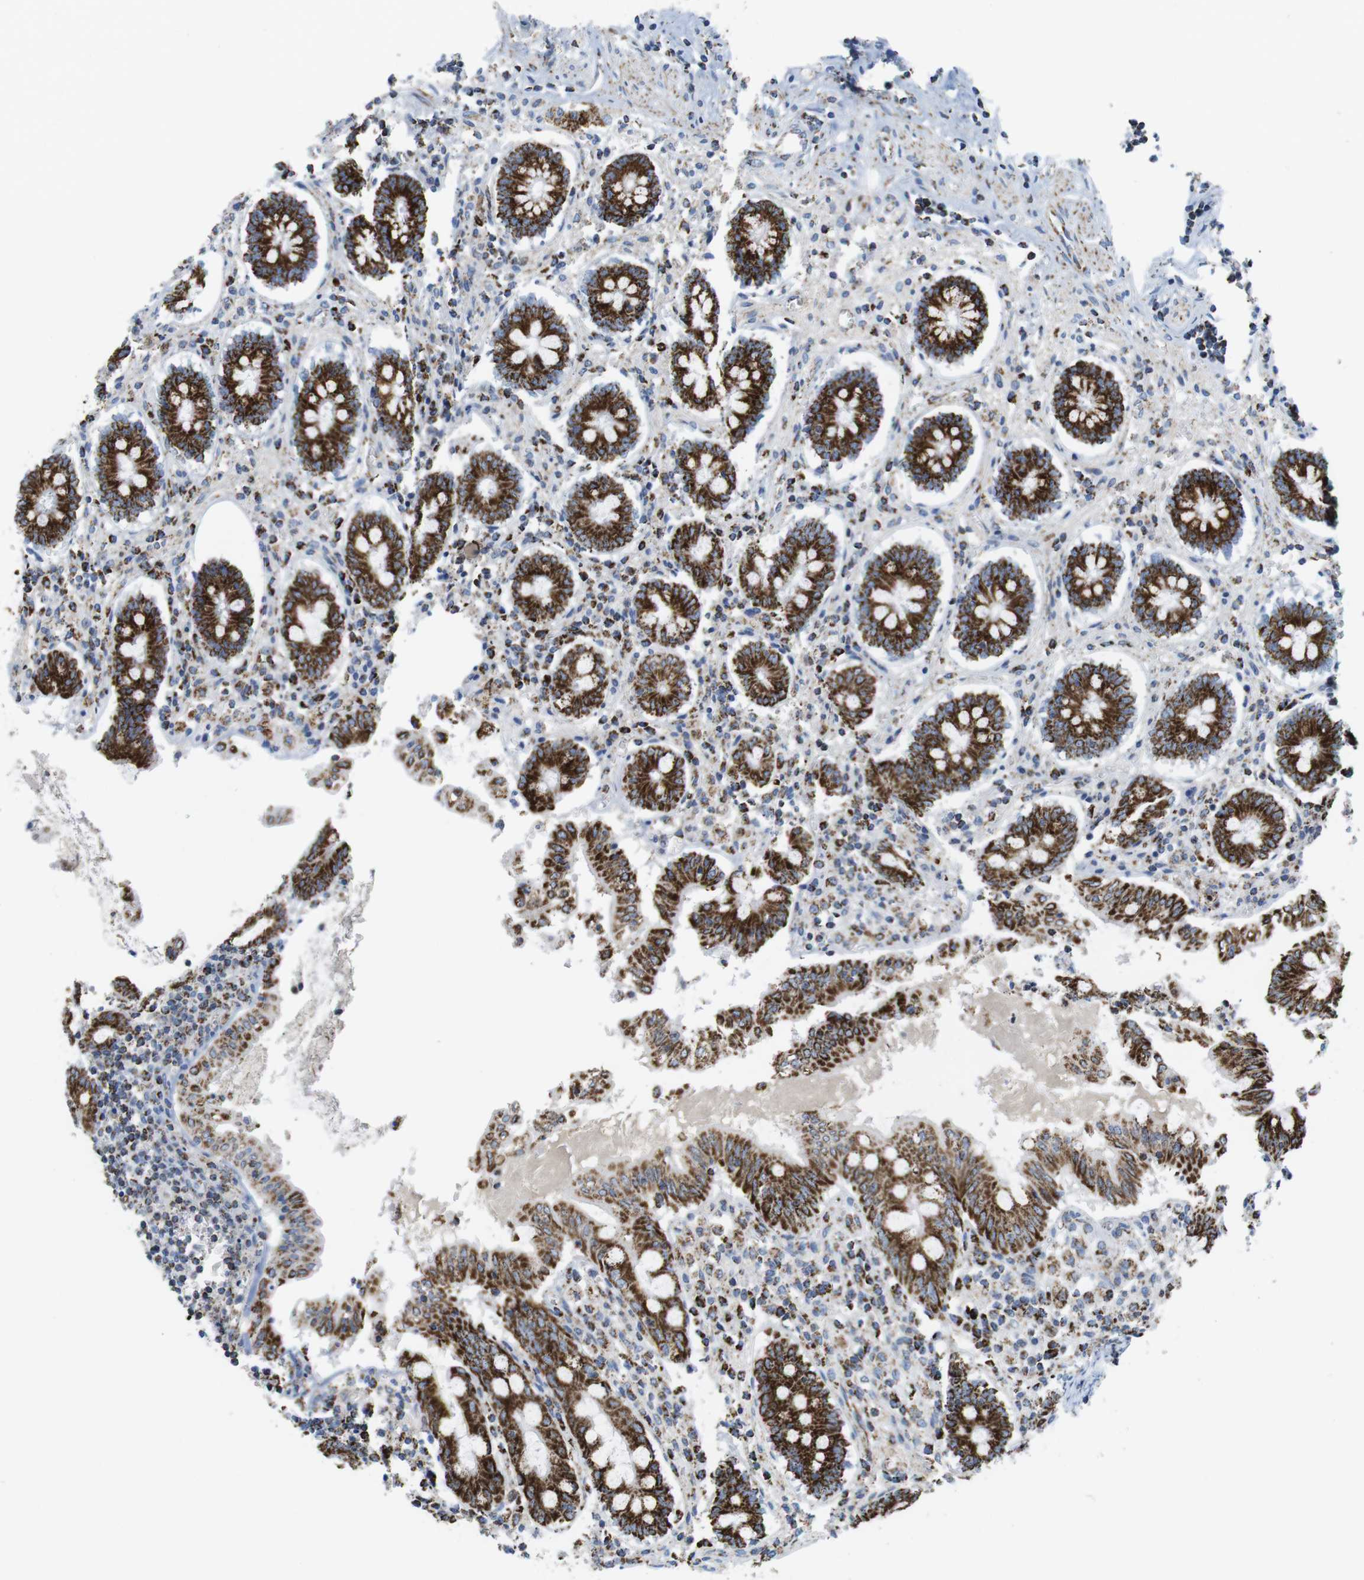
{"staining": {"intensity": "strong", "quantity": ">75%", "location": "cytoplasmic/membranous"}, "tissue": "appendix", "cell_type": "Glandular cells", "image_type": "normal", "snomed": [{"axis": "morphology", "description": "Normal tissue, NOS"}, {"axis": "topography", "description": "Appendix"}], "caption": "Benign appendix displays strong cytoplasmic/membranous expression in approximately >75% of glandular cells (DAB (3,3'-diaminobenzidine) IHC with brightfield microscopy, high magnification)..", "gene": "ATP5PO", "patient": {"sex": "female", "age": 50}}